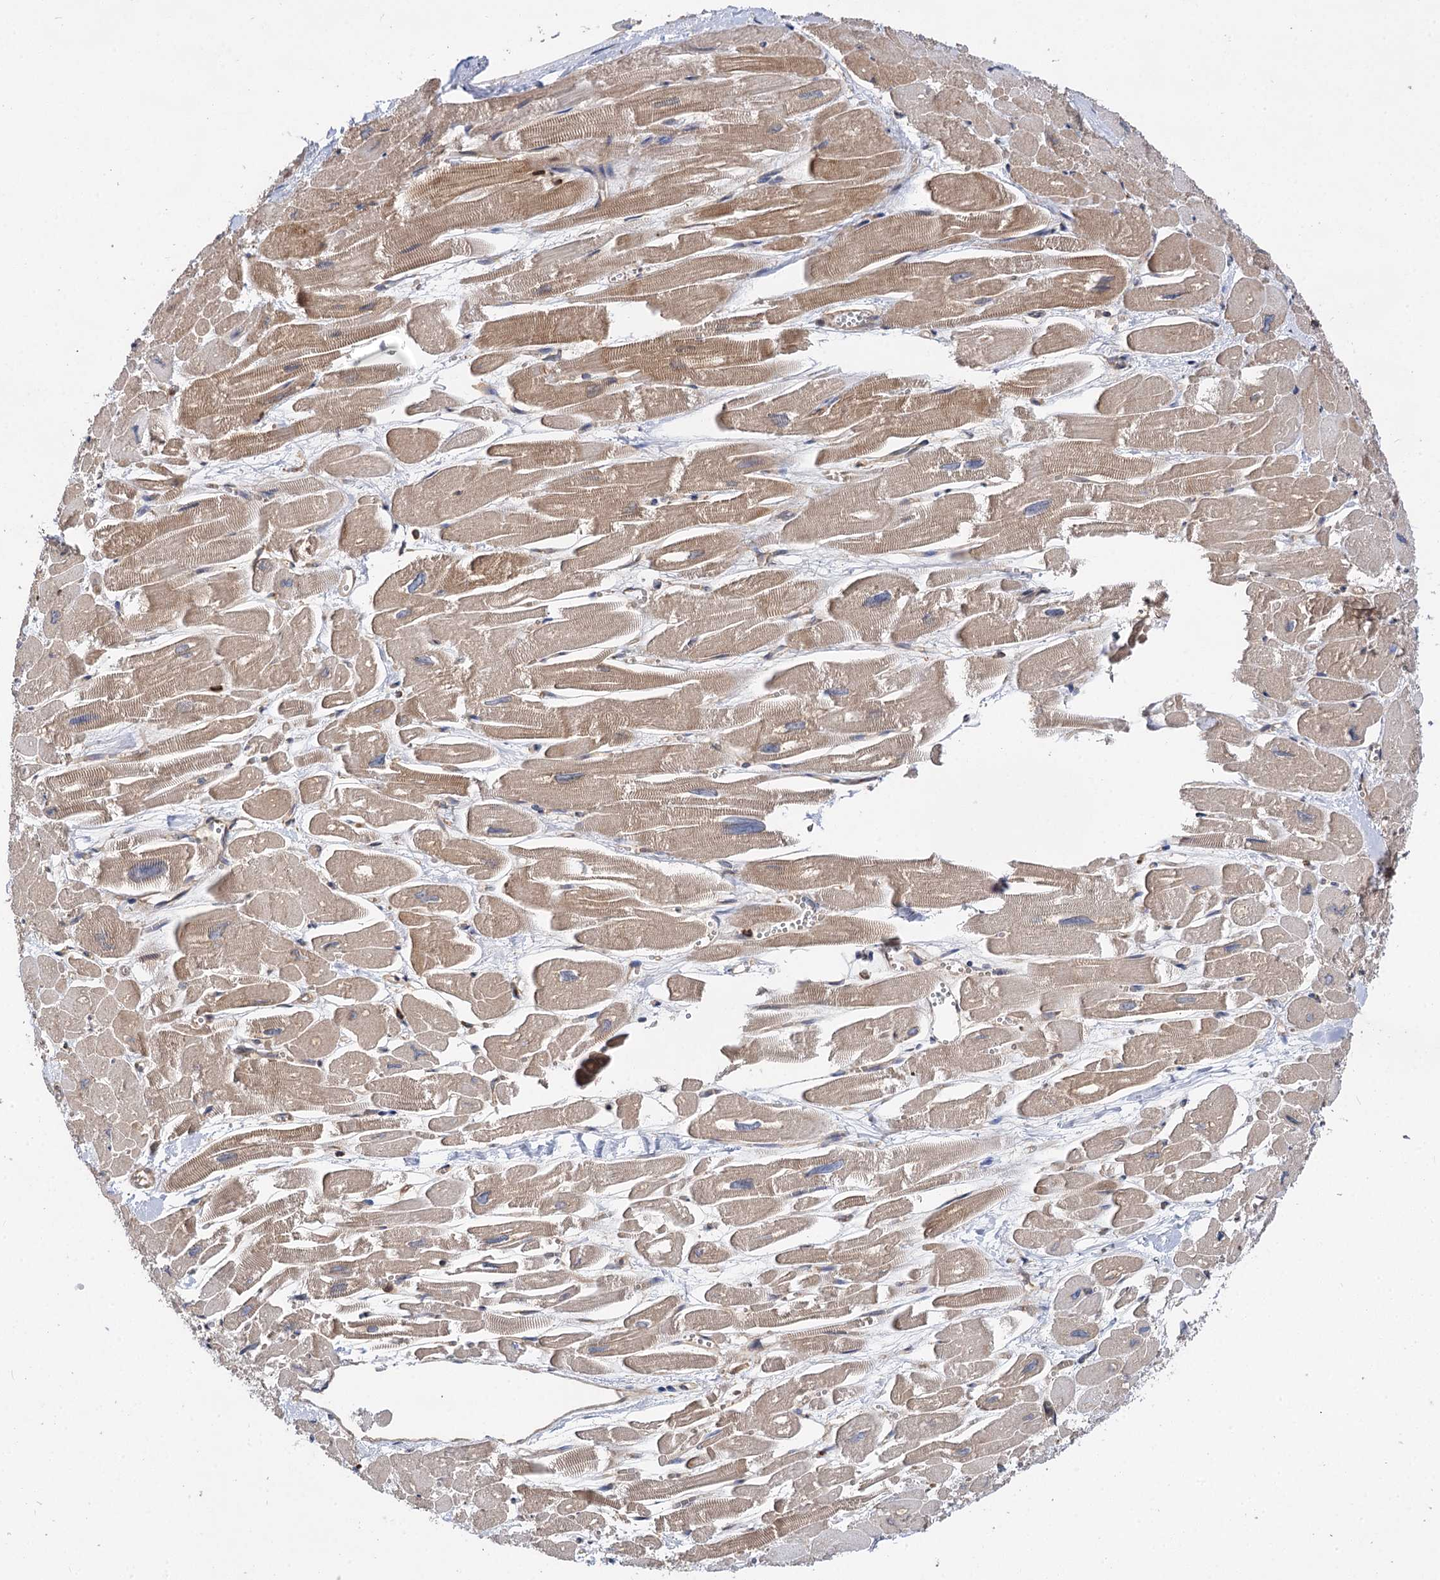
{"staining": {"intensity": "weak", "quantity": "25%-75%", "location": "cytoplasmic/membranous"}, "tissue": "heart muscle", "cell_type": "Cardiomyocytes", "image_type": "normal", "snomed": [{"axis": "morphology", "description": "Normal tissue, NOS"}, {"axis": "topography", "description": "Heart"}], "caption": "Immunohistochemistry (DAB (3,3'-diaminobenzidine)) staining of benign human heart muscle exhibits weak cytoplasmic/membranous protein positivity in about 25%-75% of cardiomyocytes.", "gene": "PACS1", "patient": {"sex": "male", "age": 54}}